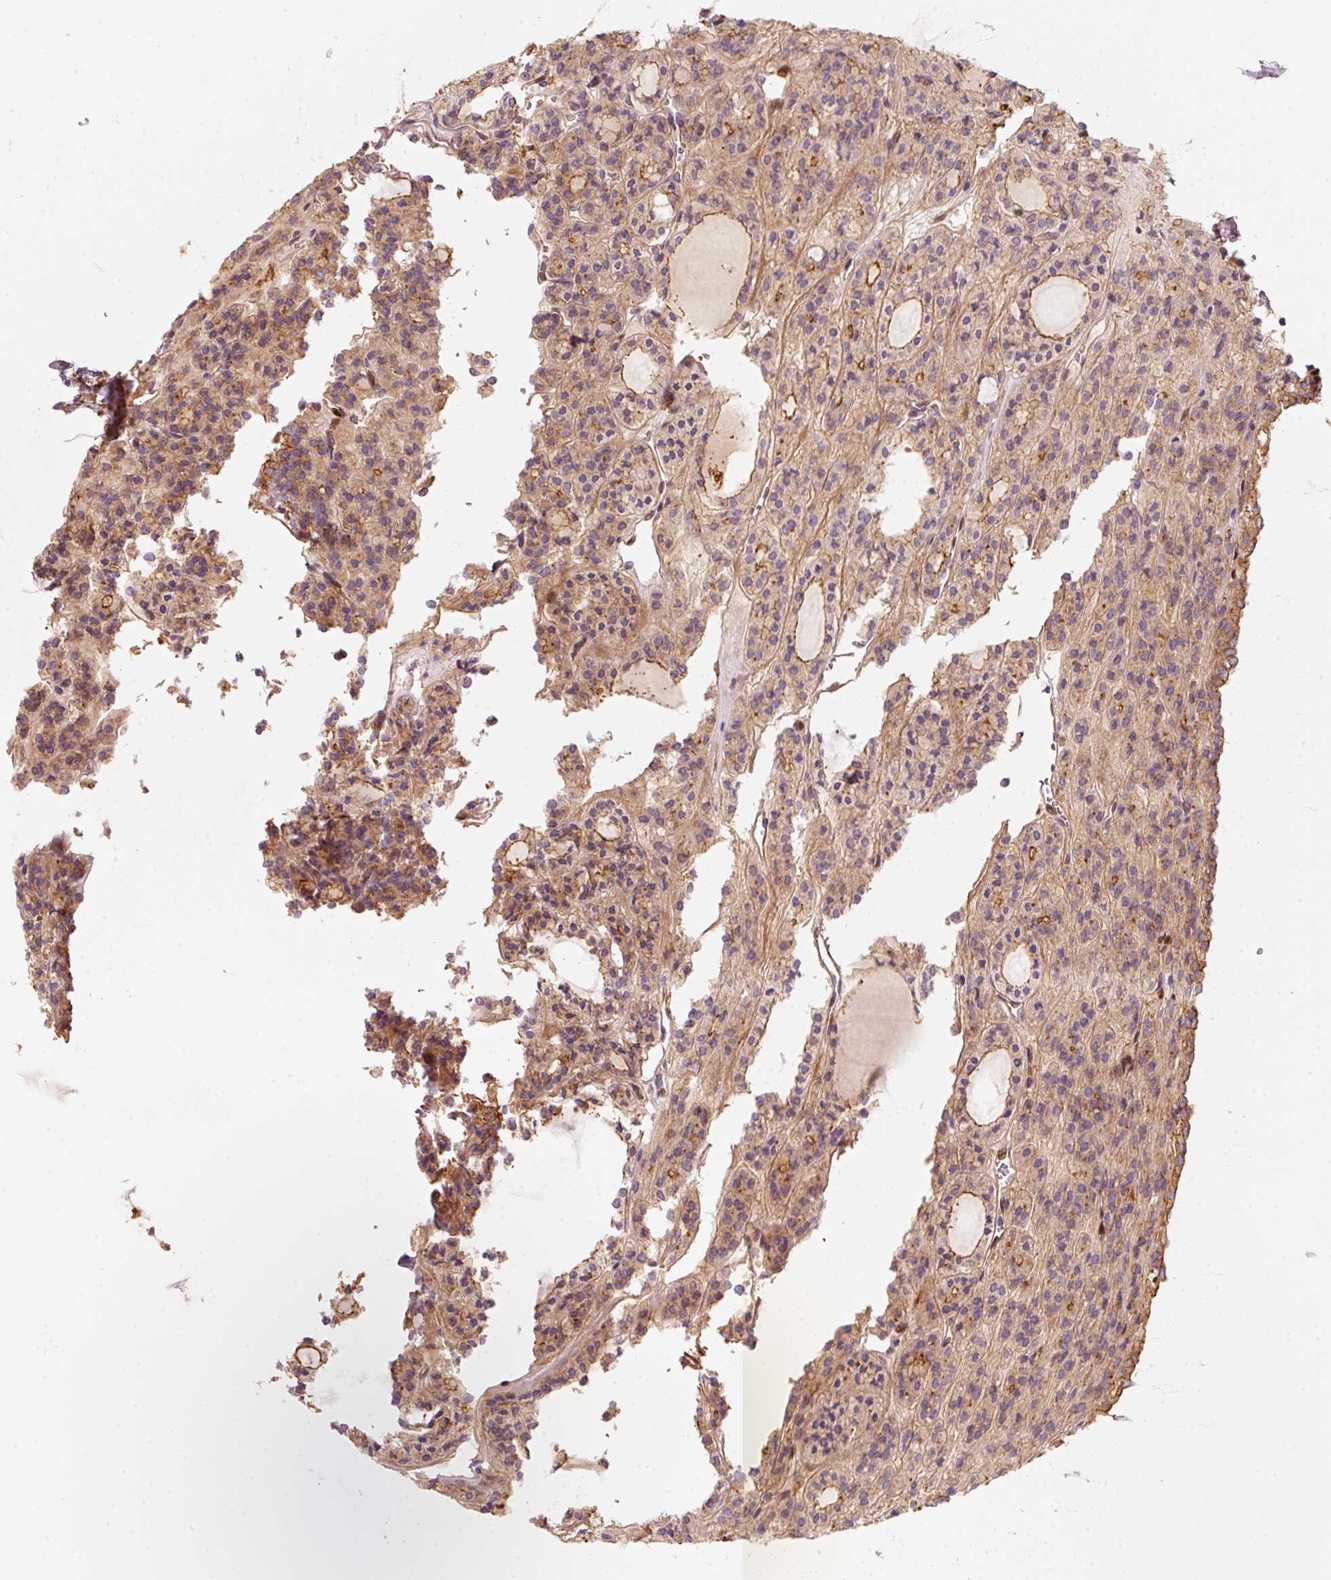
{"staining": {"intensity": "moderate", "quantity": ">75%", "location": "cytoplasmic/membranous"}, "tissue": "thyroid cancer", "cell_type": "Tumor cells", "image_type": "cancer", "snomed": [{"axis": "morphology", "description": "Follicular adenoma carcinoma, NOS"}, {"axis": "topography", "description": "Thyroid gland"}], "caption": "Thyroid follicular adenoma carcinoma stained for a protein (brown) displays moderate cytoplasmic/membranous positive positivity in approximately >75% of tumor cells.", "gene": "IQGAP2", "patient": {"sex": "female", "age": 63}}